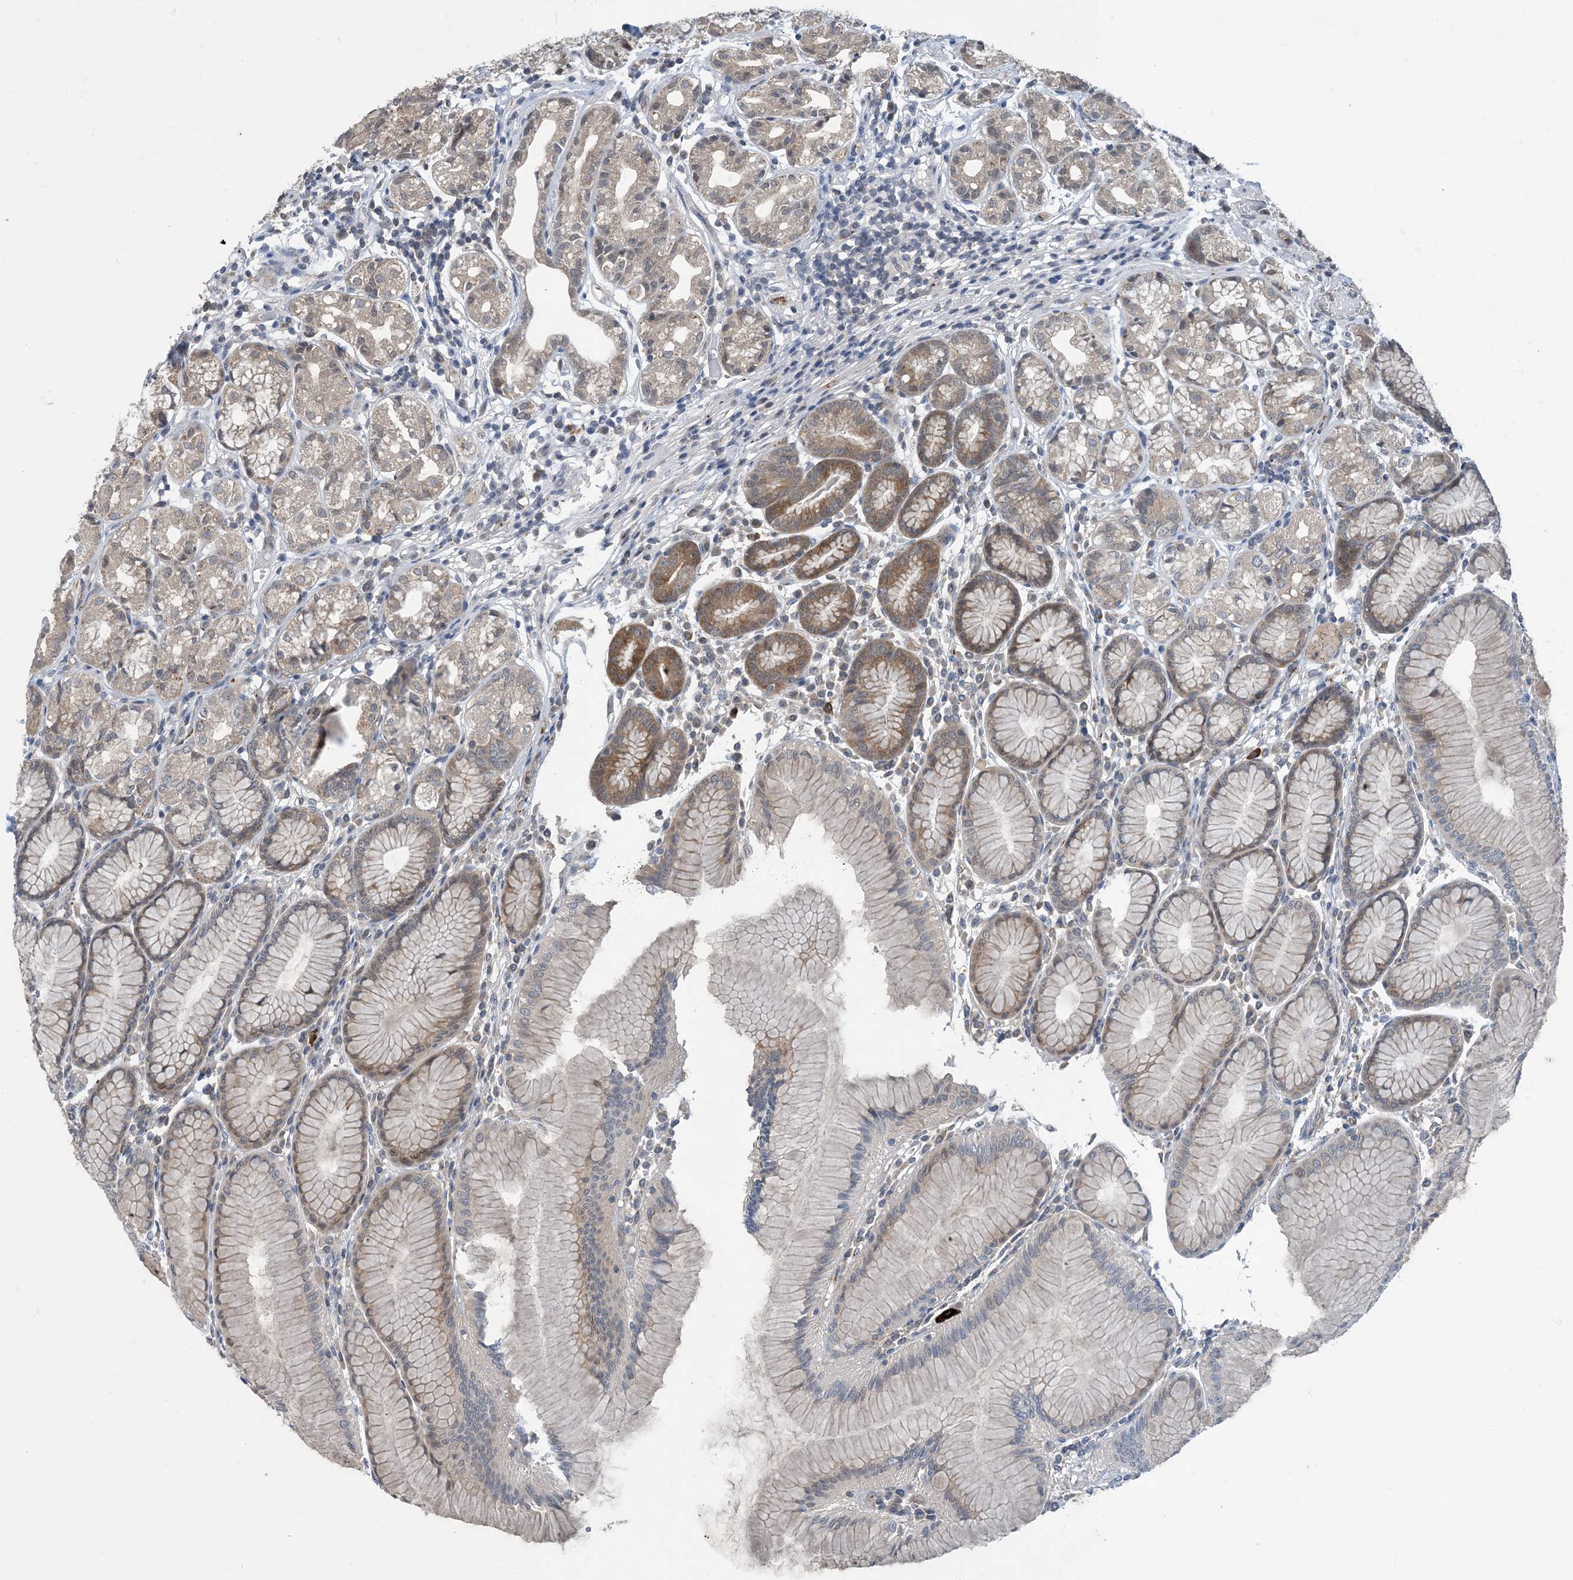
{"staining": {"intensity": "moderate", "quantity": "<25%", "location": "cytoplasmic/membranous"}, "tissue": "stomach", "cell_type": "Glandular cells", "image_type": "normal", "snomed": [{"axis": "morphology", "description": "Normal tissue, NOS"}, {"axis": "topography", "description": "Stomach"}], "caption": "An image of human stomach stained for a protein displays moderate cytoplasmic/membranous brown staining in glandular cells.", "gene": "TINAG", "patient": {"sex": "female", "age": 57}}